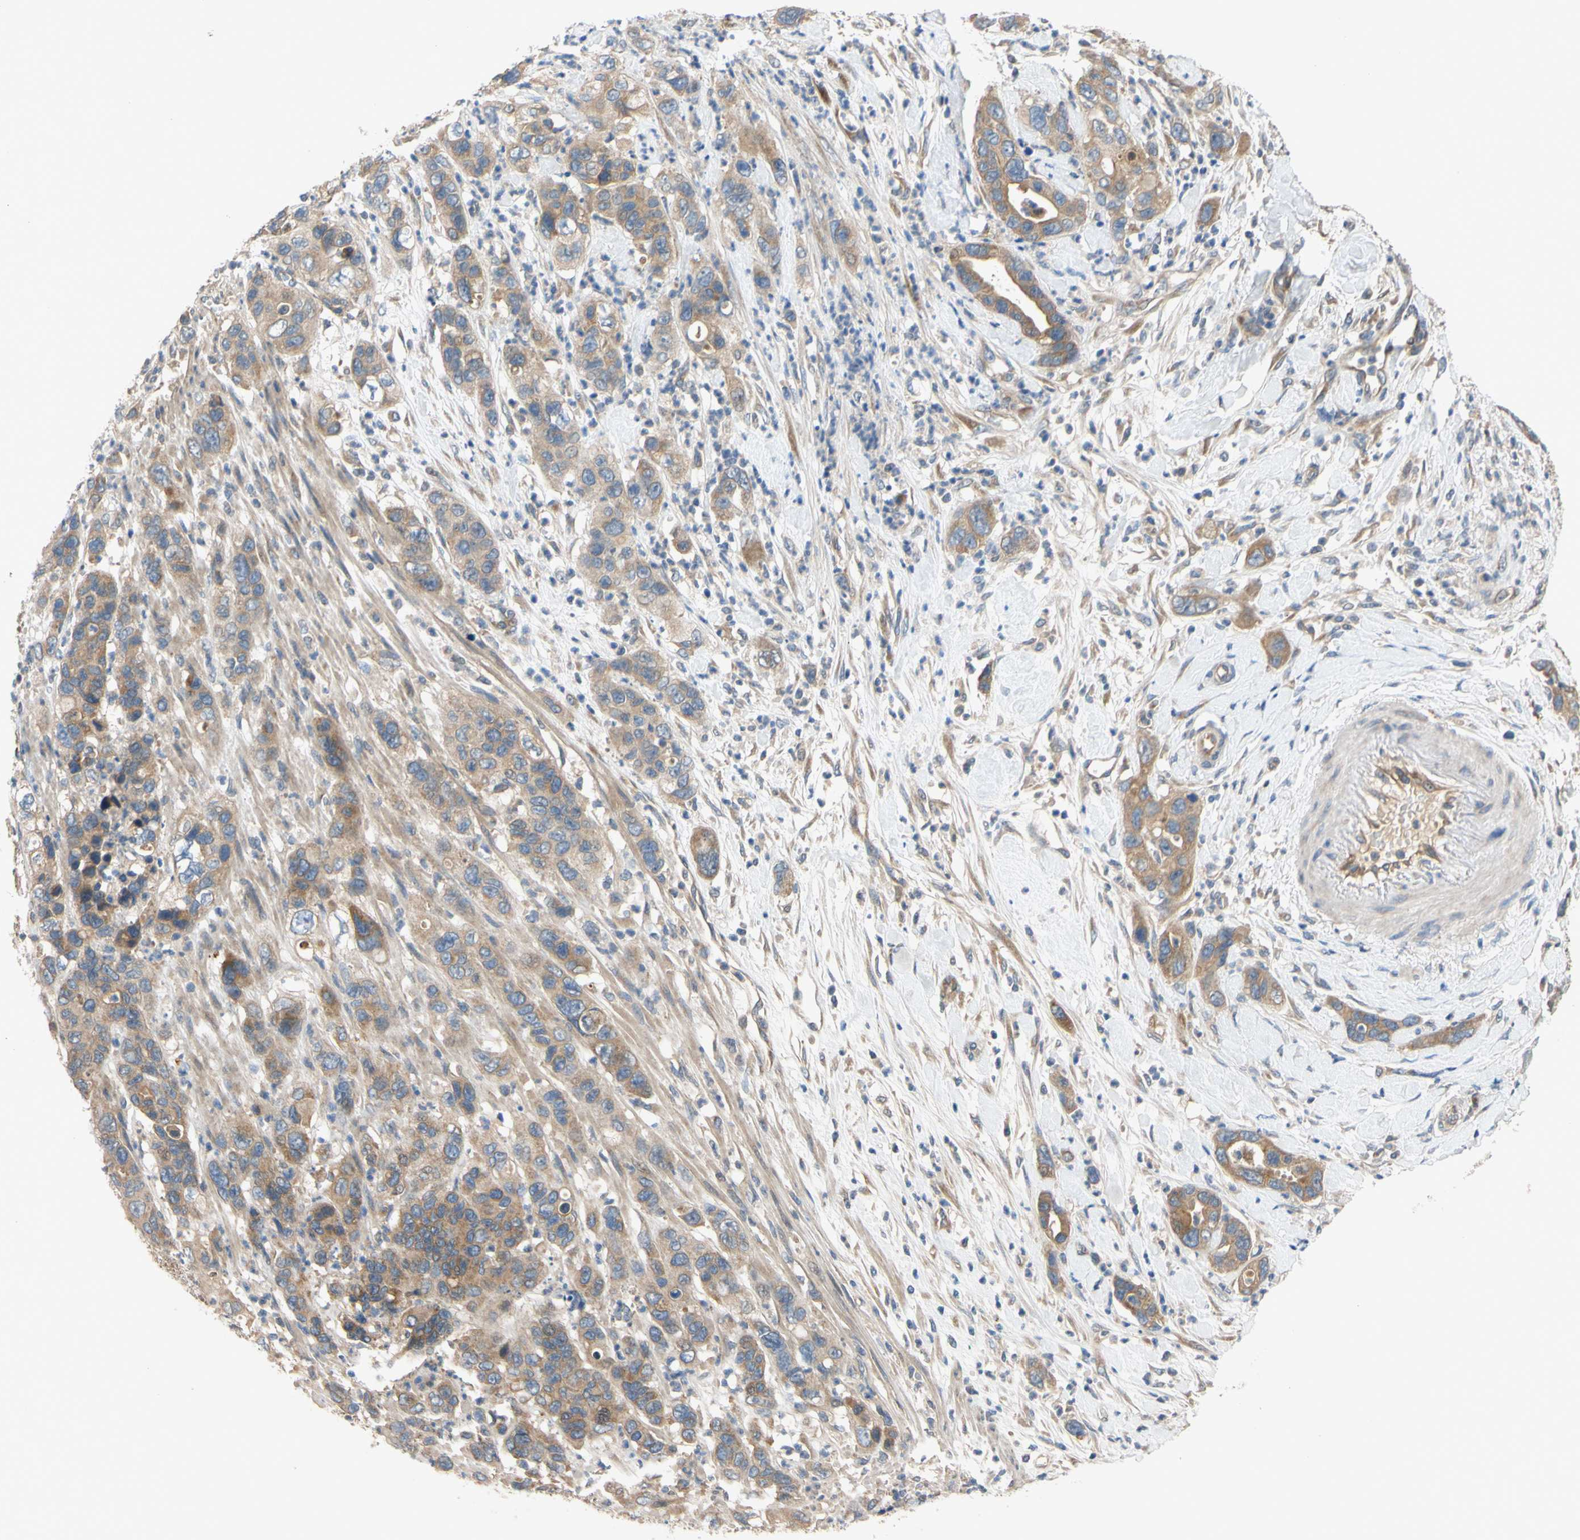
{"staining": {"intensity": "moderate", "quantity": ">75%", "location": "cytoplasmic/membranous"}, "tissue": "pancreatic cancer", "cell_type": "Tumor cells", "image_type": "cancer", "snomed": [{"axis": "morphology", "description": "Adenocarcinoma, NOS"}, {"axis": "topography", "description": "Pancreas"}], "caption": "A histopathology image of human pancreatic adenocarcinoma stained for a protein displays moderate cytoplasmic/membranous brown staining in tumor cells. Immunohistochemistry stains the protein in brown and the nuclei are stained blue.", "gene": "MBTPS2", "patient": {"sex": "female", "age": 71}}